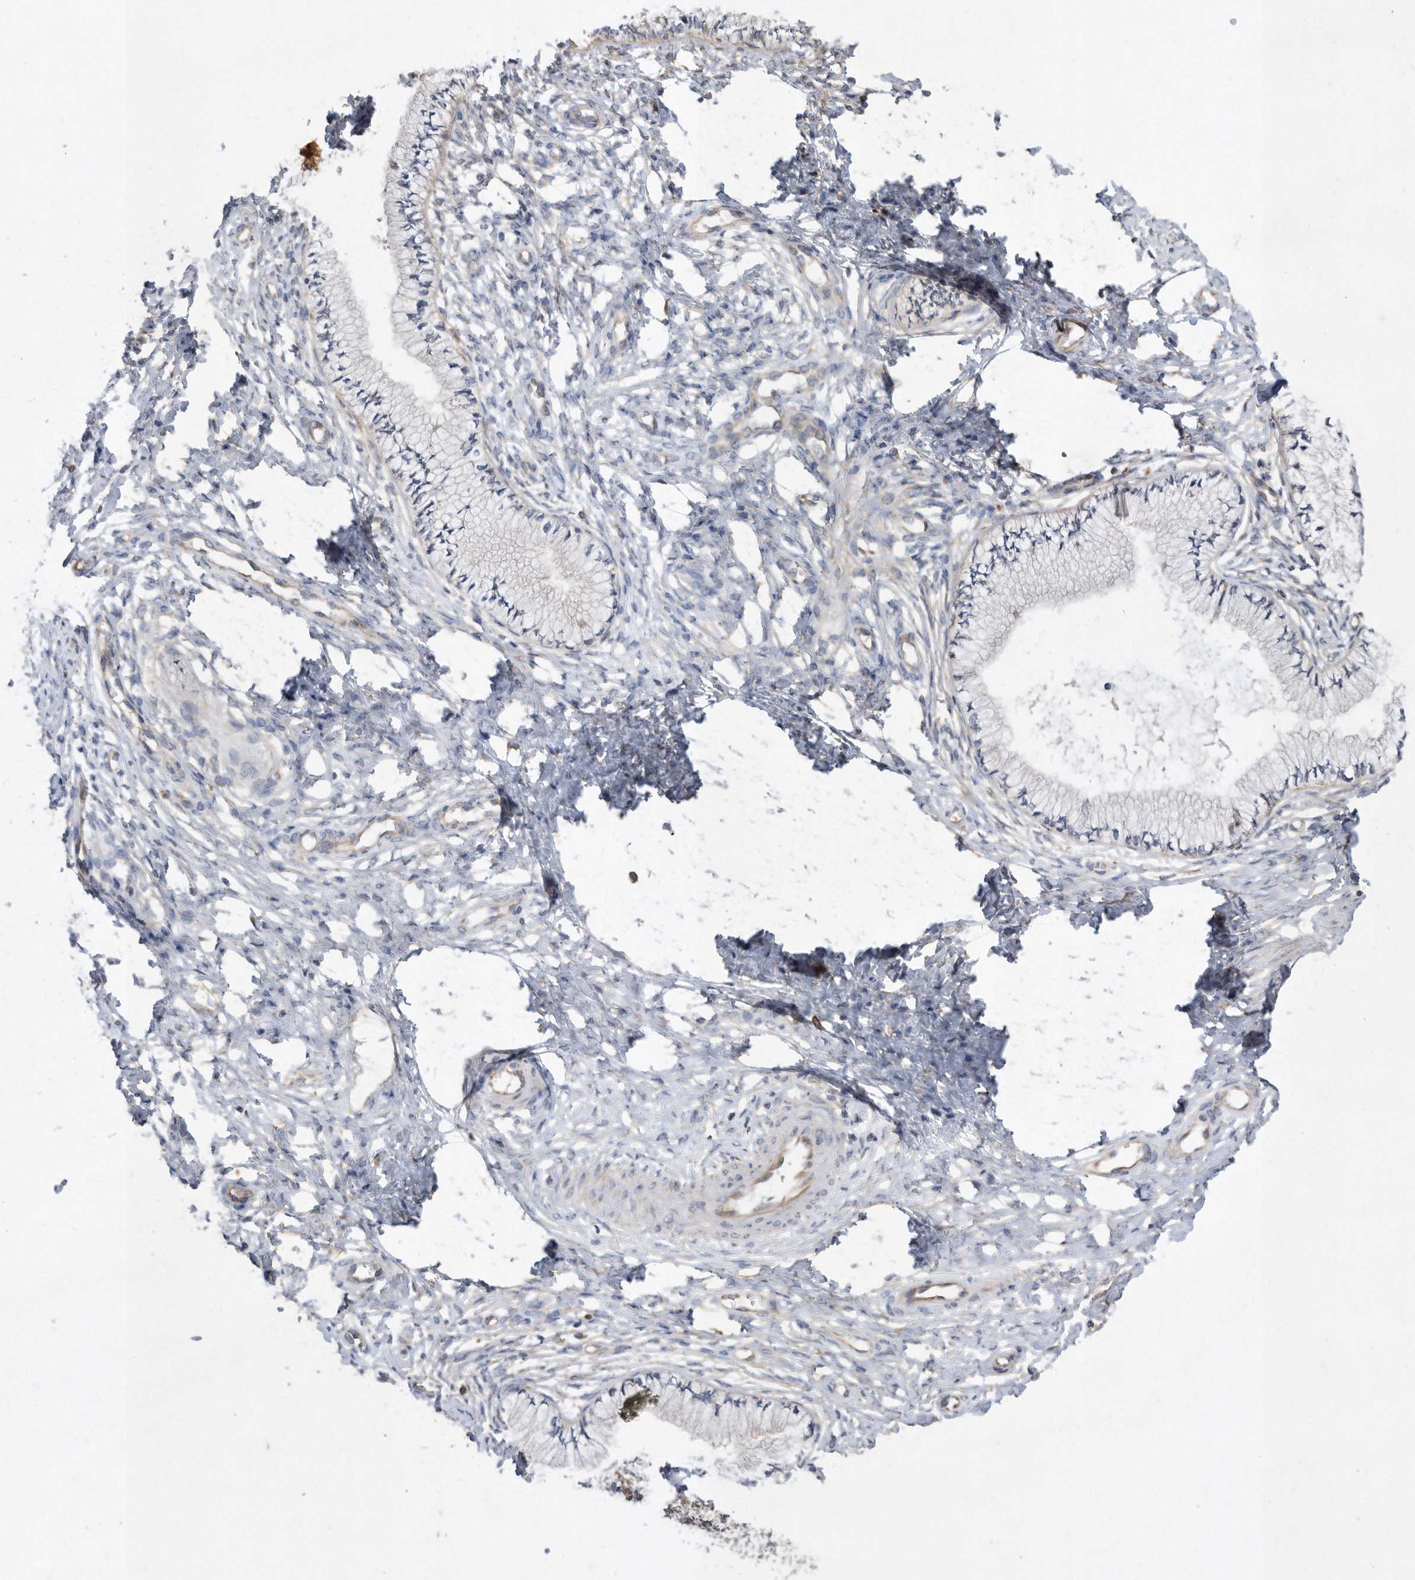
{"staining": {"intensity": "weak", "quantity": "<25%", "location": "cytoplasmic/membranous"}, "tissue": "cervix", "cell_type": "Glandular cells", "image_type": "normal", "snomed": [{"axis": "morphology", "description": "Normal tissue, NOS"}, {"axis": "topography", "description": "Cervix"}], "caption": "The image displays no significant staining in glandular cells of cervix.", "gene": "PON2", "patient": {"sex": "female", "age": 36}}